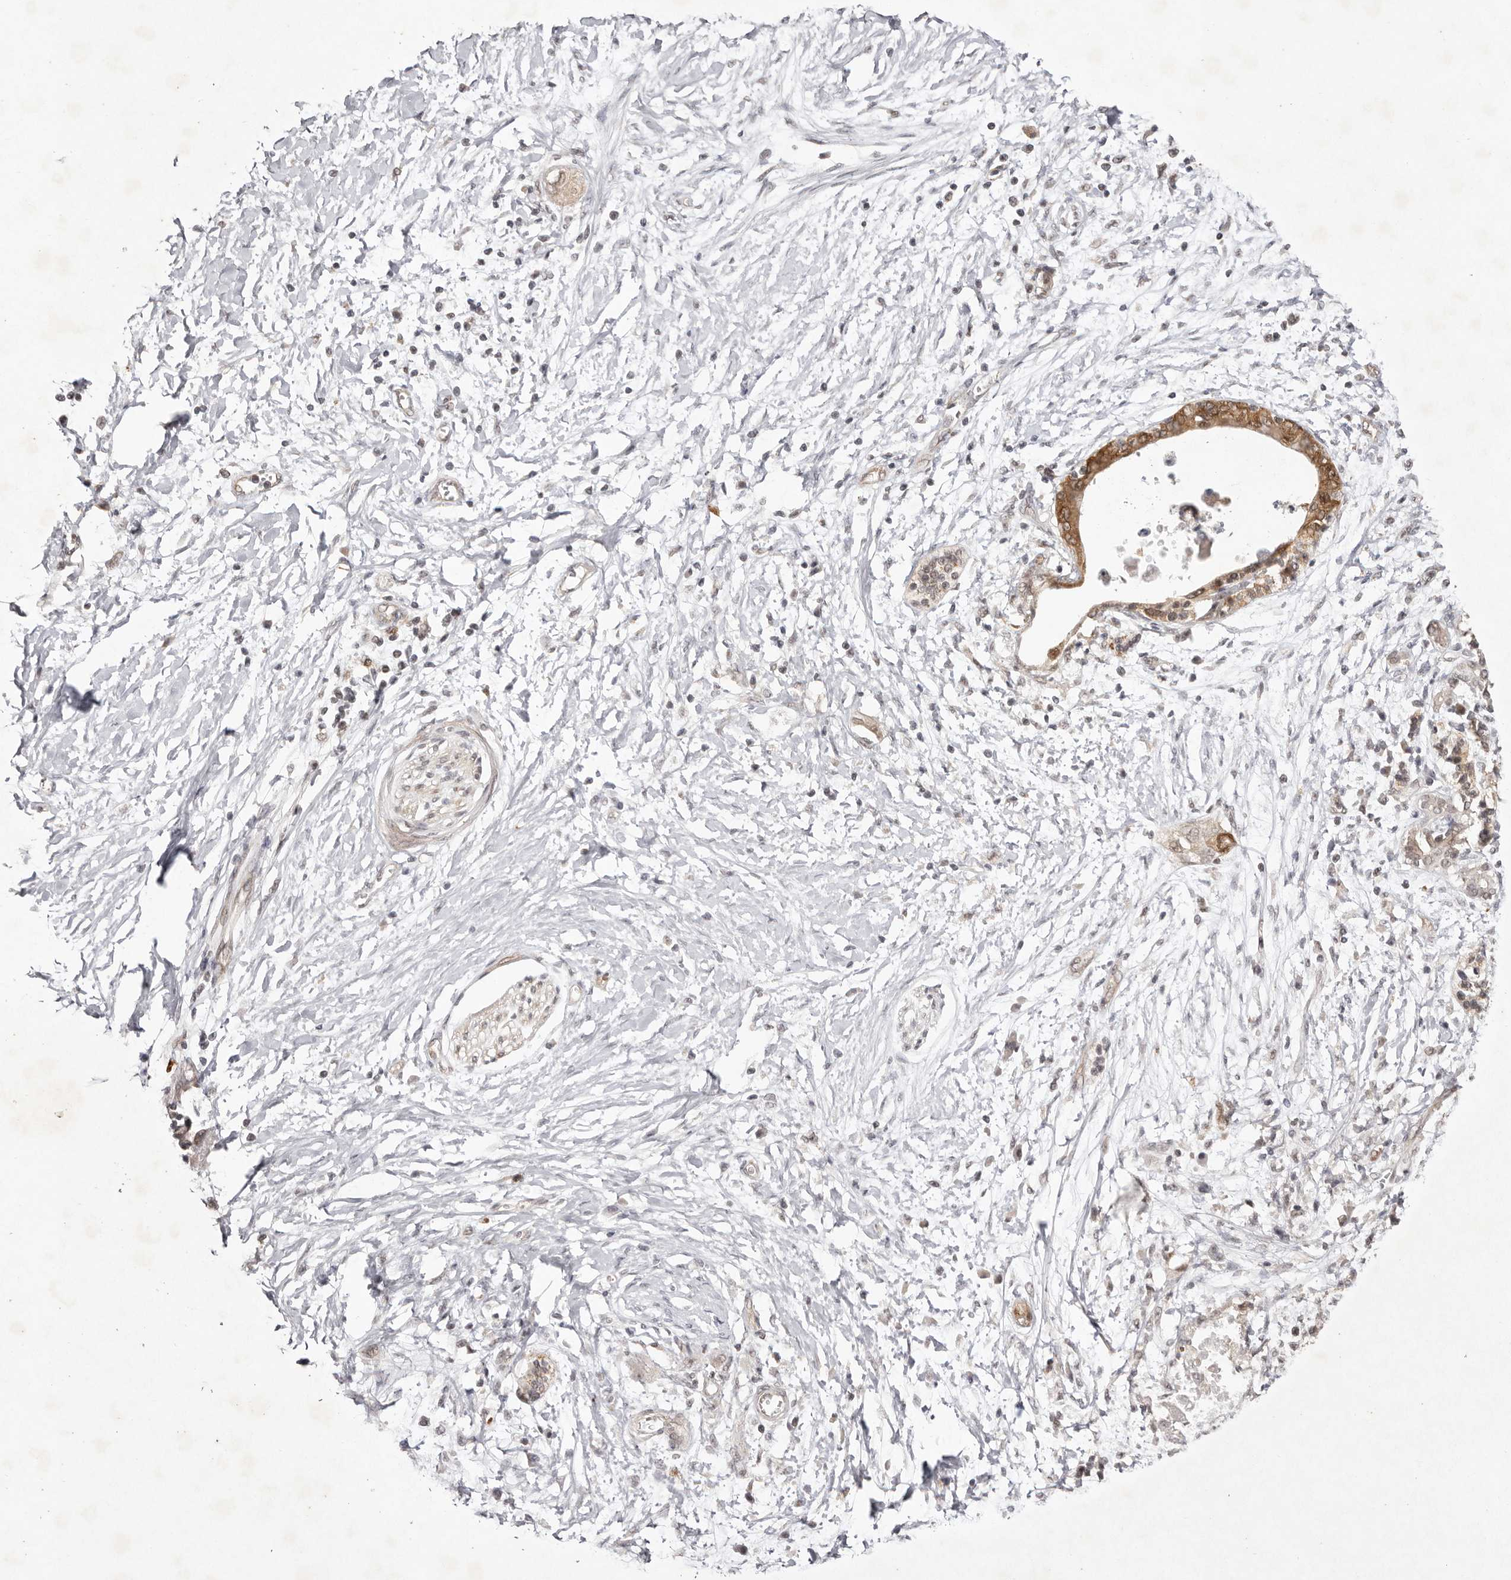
{"staining": {"intensity": "moderate", "quantity": ">75%", "location": "cytoplasmic/membranous,nuclear"}, "tissue": "pancreatic cancer", "cell_type": "Tumor cells", "image_type": "cancer", "snomed": [{"axis": "morphology", "description": "Normal tissue, NOS"}, {"axis": "morphology", "description": "Adenocarcinoma, NOS"}, {"axis": "topography", "description": "Pancreas"}, {"axis": "topography", "description": "Peripheral nerve tissue"}], "caption": "Pancreatic cancer (adenocarcinoma) stained for a protein (brown) exhibits moderate cytoplasmic/membranous and nuclear positive positivity in approximately >75% of tumor cells.", "gene": "BUD31", "patient": {"sex": "male", "age": 59}}